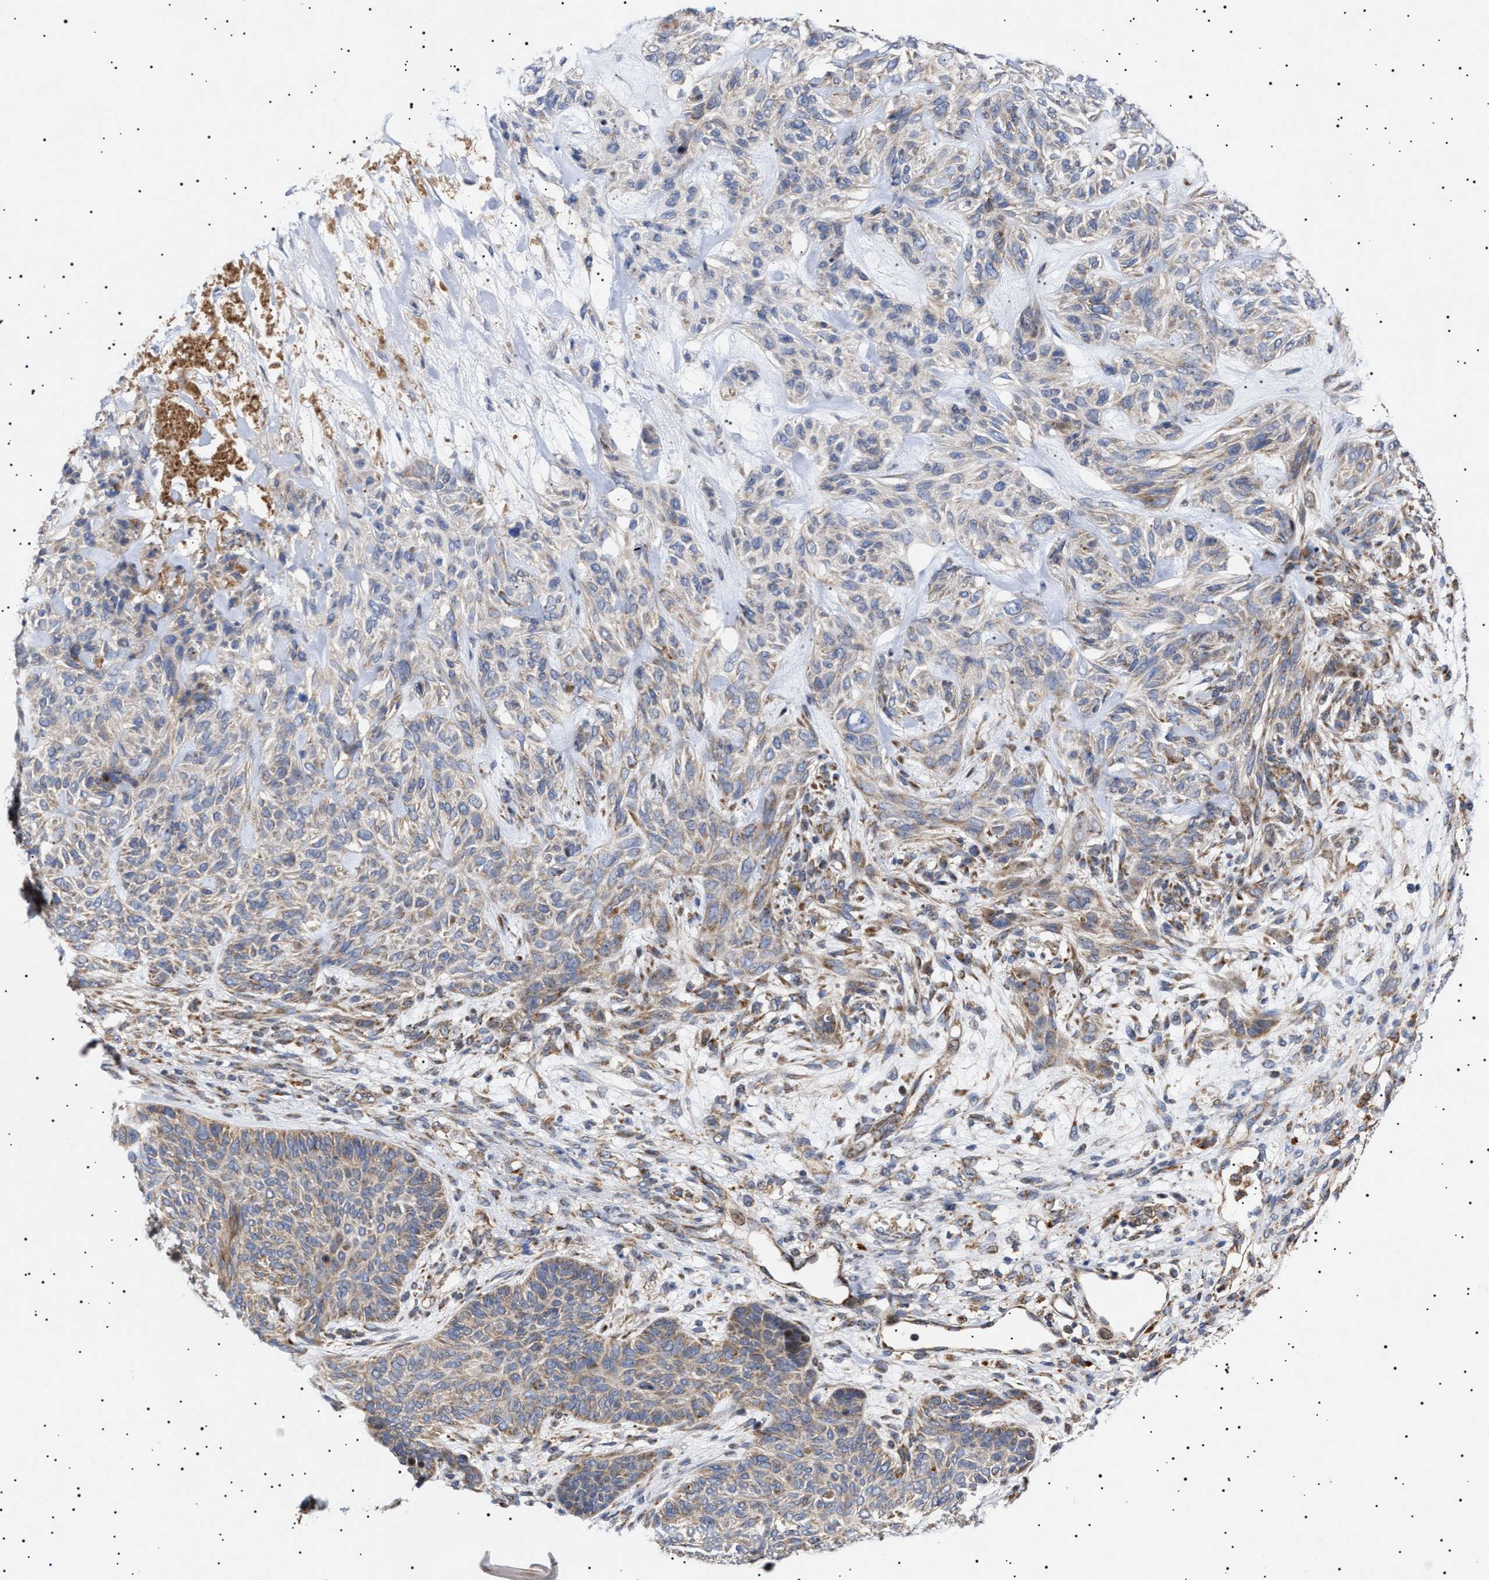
{"staining": {"intensity": "weak", "quantity": "25%-75%", "location": "cytoplasmic/membranous"}, "tissue": "skin cancer", "cell_type": "Tumor cells", "image_type": "cancer", "snomed": [{"axis": "morphology", "description": "Basal cell carcinoma"}, {"axis": "topography", "description": "Skin"}], "caption": "Human skin cancer (basal cell carcinoma) stained with a brown dye exhibits weak cytoplasmic/membranous positive expression in about 25%-75% of tumor cells.", "gene": "MRPL10", "patient": {"sex": "male", "age": 55}}